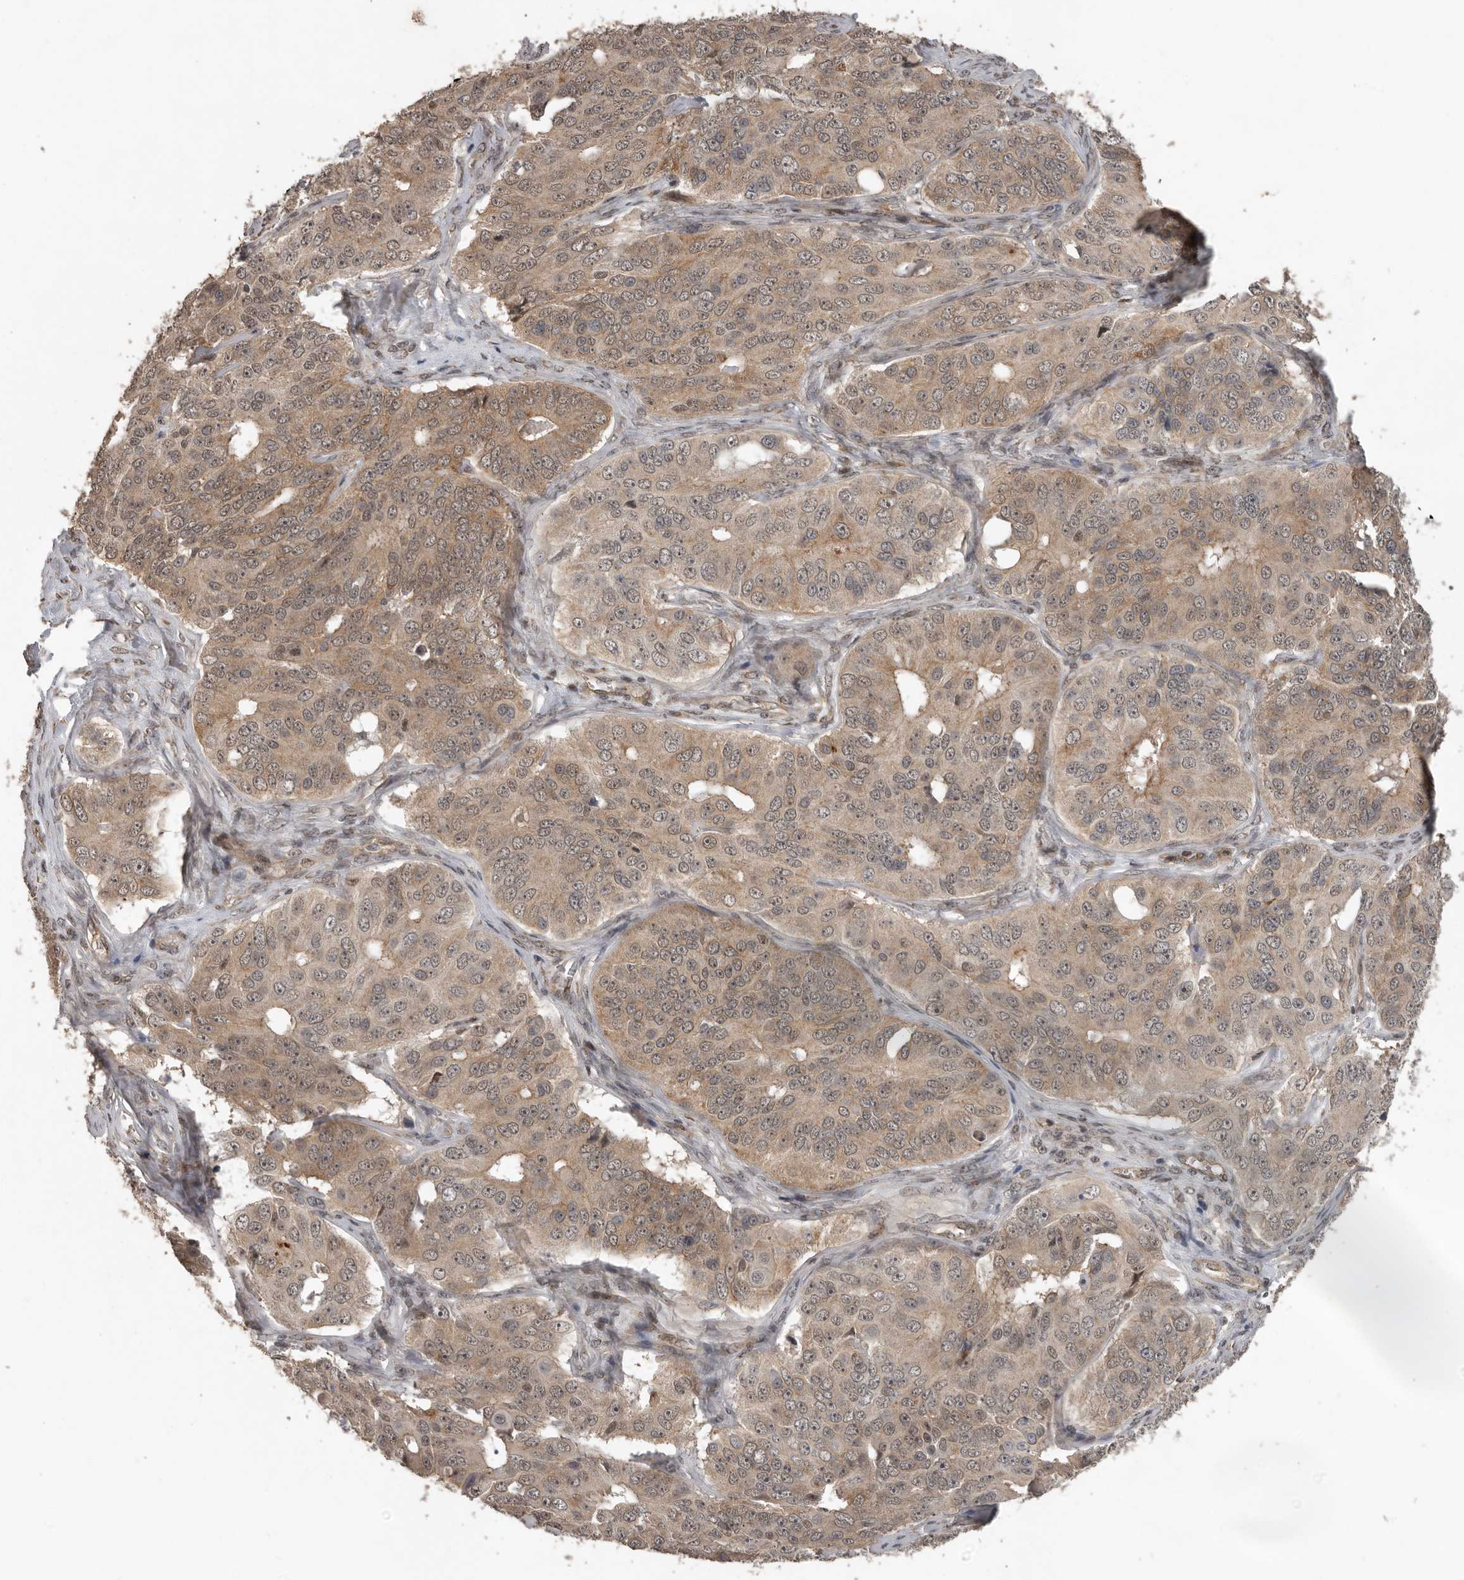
{"staining": {"intensity": "weak", "quantity": ">75%", "location": "cytoplasmic/membranous"}, "tissue": "ovarian cancer", "cell_type": "Tumor cells", "image_type": "cancer", "snomed": [{"axis": "morphology", "description": "Carcinoma, endometroid"}, {"axis": "topography", "description": "Ovary"}], "caption": "IHC image of human endometroid carcinoma (ovarian) stained for a protein (brown), which exhibits low levels of weak cytoplasmic/membranous positivity in about >75% of tumor cells.", "gene": "CEP350", "patient": {"sex": "female", "age": 51}}